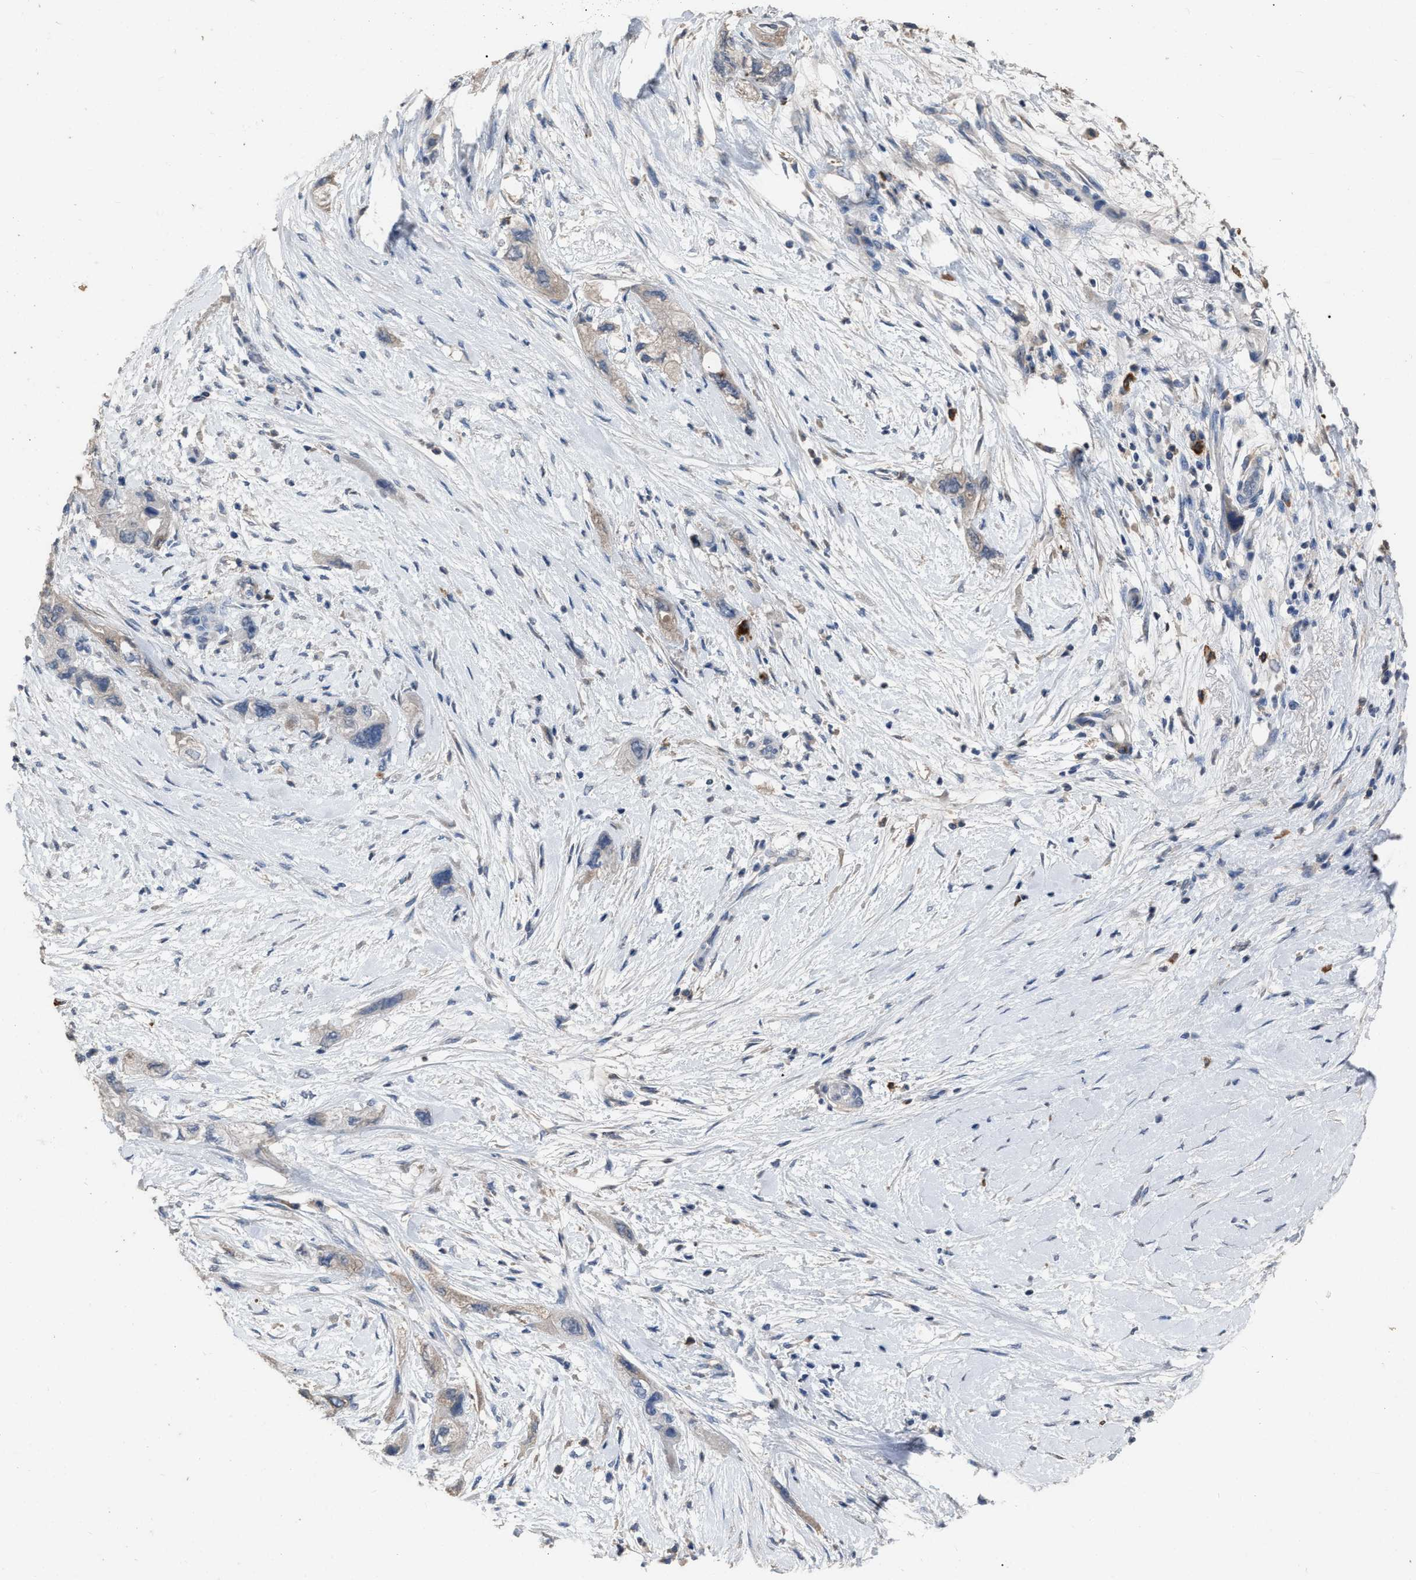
{"staining": {"intensity": "weak", "quantity": "25%-75%", "location": "cytoplasmic/membranous"}, "tissue": "pancreatic cancer", "cell_type": "Tumor cells", "image_type": "cancer", "snomed": [{"axis": "morphology", "description": "Adenocarcinoma, NOS"}, {"axis": "topography", "description": "Pancreas"}], "caption": "IHC photomicrograph of human pancreatic cancer (adenocarcinoma) stained for a protein (brown), which displays low levels of weak cytoplasmic/membranous staining in about 25%-75% of tumor cells.", "gene": "HABP2", "patient": {"sex": "female", "age": 73}}